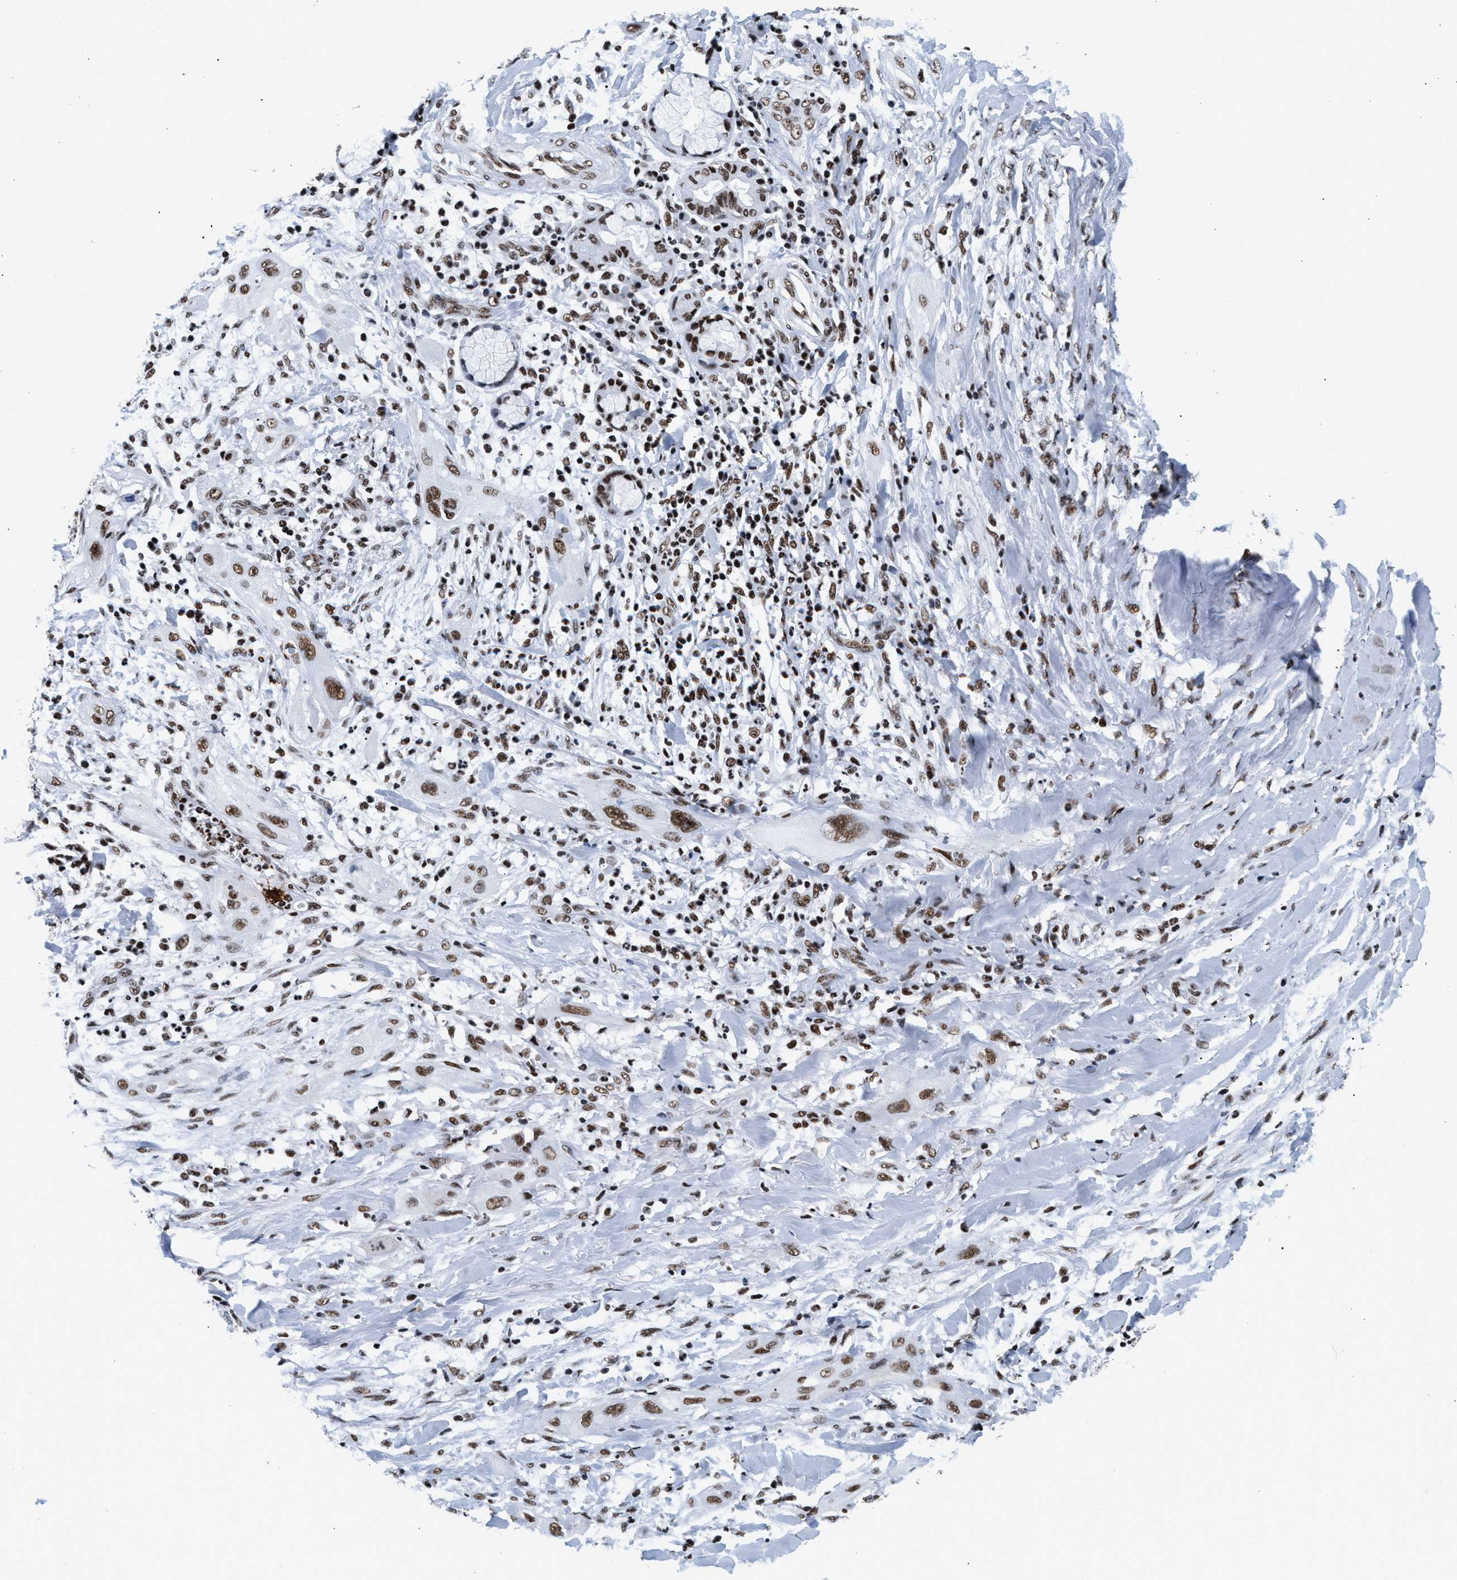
{"staining": {"intensity": "moderate", "quantity": ">75%", "location": "nuclear"}, "tissue": "lung cancer", "cell_type": "Tumor cells", "image_type": "cancer", "snomed": [{"axis": "morphology", "description": "Squamous cell carcinoma, NOS"}, {"axis": "topography", "description": "Lung"}], "caption": "This micrograph demonstrates immunohistochemistry staining of squamous cell carcinoma (lung), with medium moderate nuclear expression in approximately >75% of tumor cells.", "gene": "RAD21", "patient": {"sex": "female", "age": 47}}